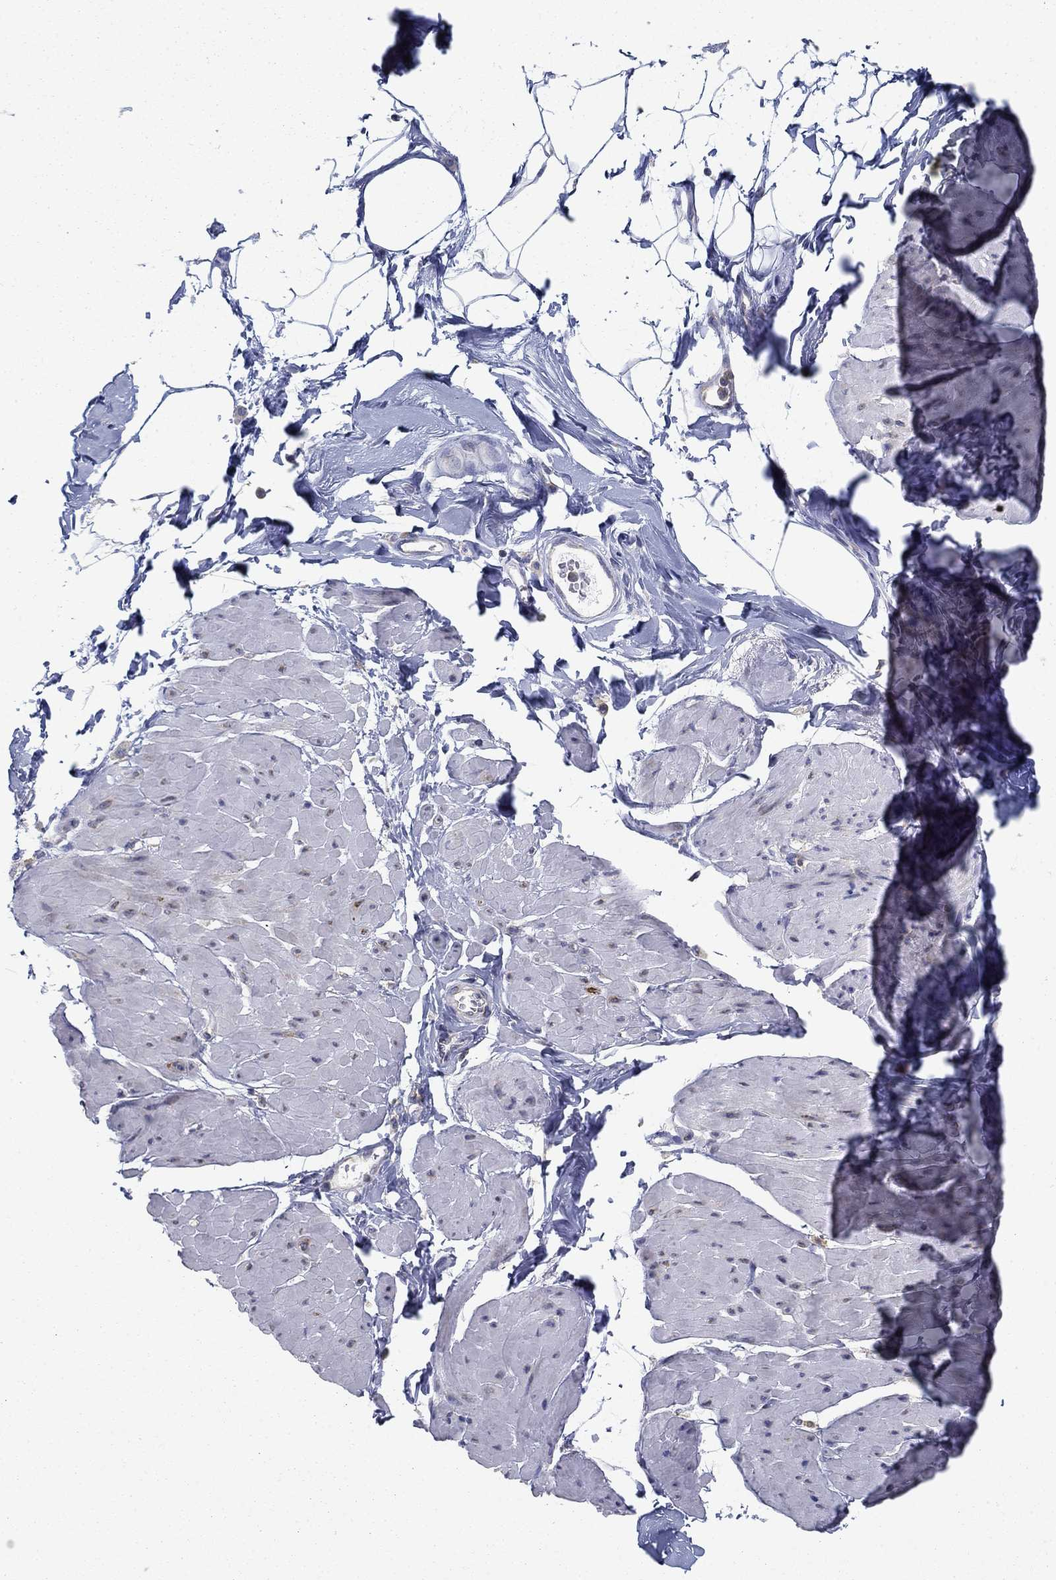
{"staining": {"intensity": "negative", "quantity": "none", "location": "none"}, "tissue": "smooth muscle", "cell_type": "Smooth muscle cells", "image_type": "normal", "snomed": [{"axis": "morphology", "description": "Normal tissue, NOS"}, {"axis": "topography", "description": "Adipose tissue"}, {"axis": "topography", "description": "Smooth muscle"}, {"axis": "topography", "description": "Peripheral nerve tissue"}], "caption": "IHC of normal smooth muscle exhibits no staining in smooth muscle cells. The staining is performed using DAB brown chromogen with nuclei counter-stained in using hematoxylin.", "gene": "FXR1", "patient": {"sex": "male", "age": 83}}